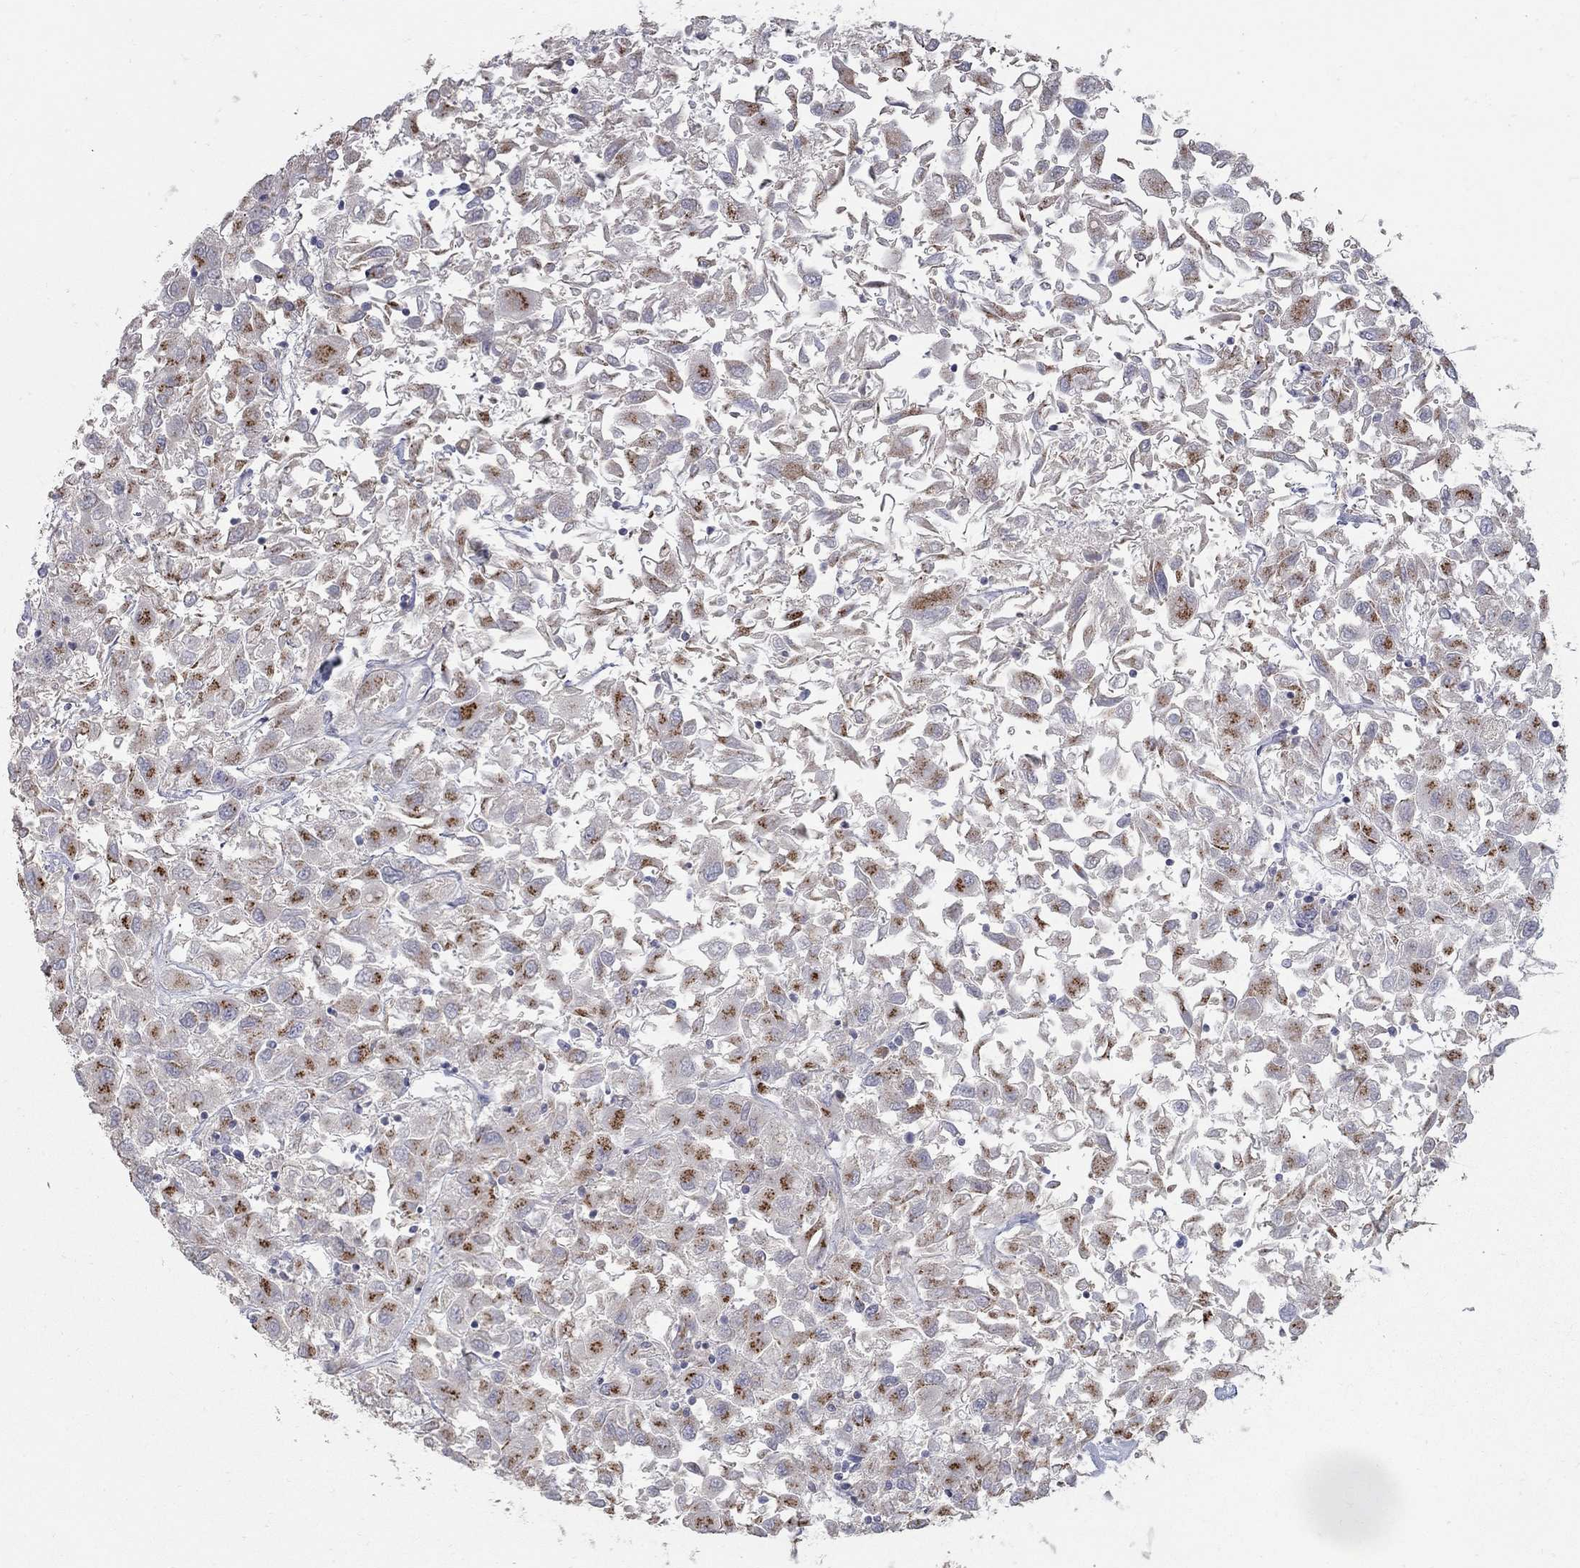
{"staining": {"intensity": "strong", "quantity": "<25%", "location": "cytoplasmic/membranous"}, "tissue": "renal cancer", "cell_type": "Tumor cells", "image_type": "cancer", "snomed": [{"axis": "morphology", "description": "Adenocarcinoma, NOS"}, {"axis": "topography", "description": "Kidney"}], "caption": "Brown immunohistochemical staining in renal adenocarcinoma reveals strong cytoplasmic/membranous positivity in about <25% of tumor cells.", "gene": "KIAA0319L", "patient": {"sex": "female", "age": 76}}